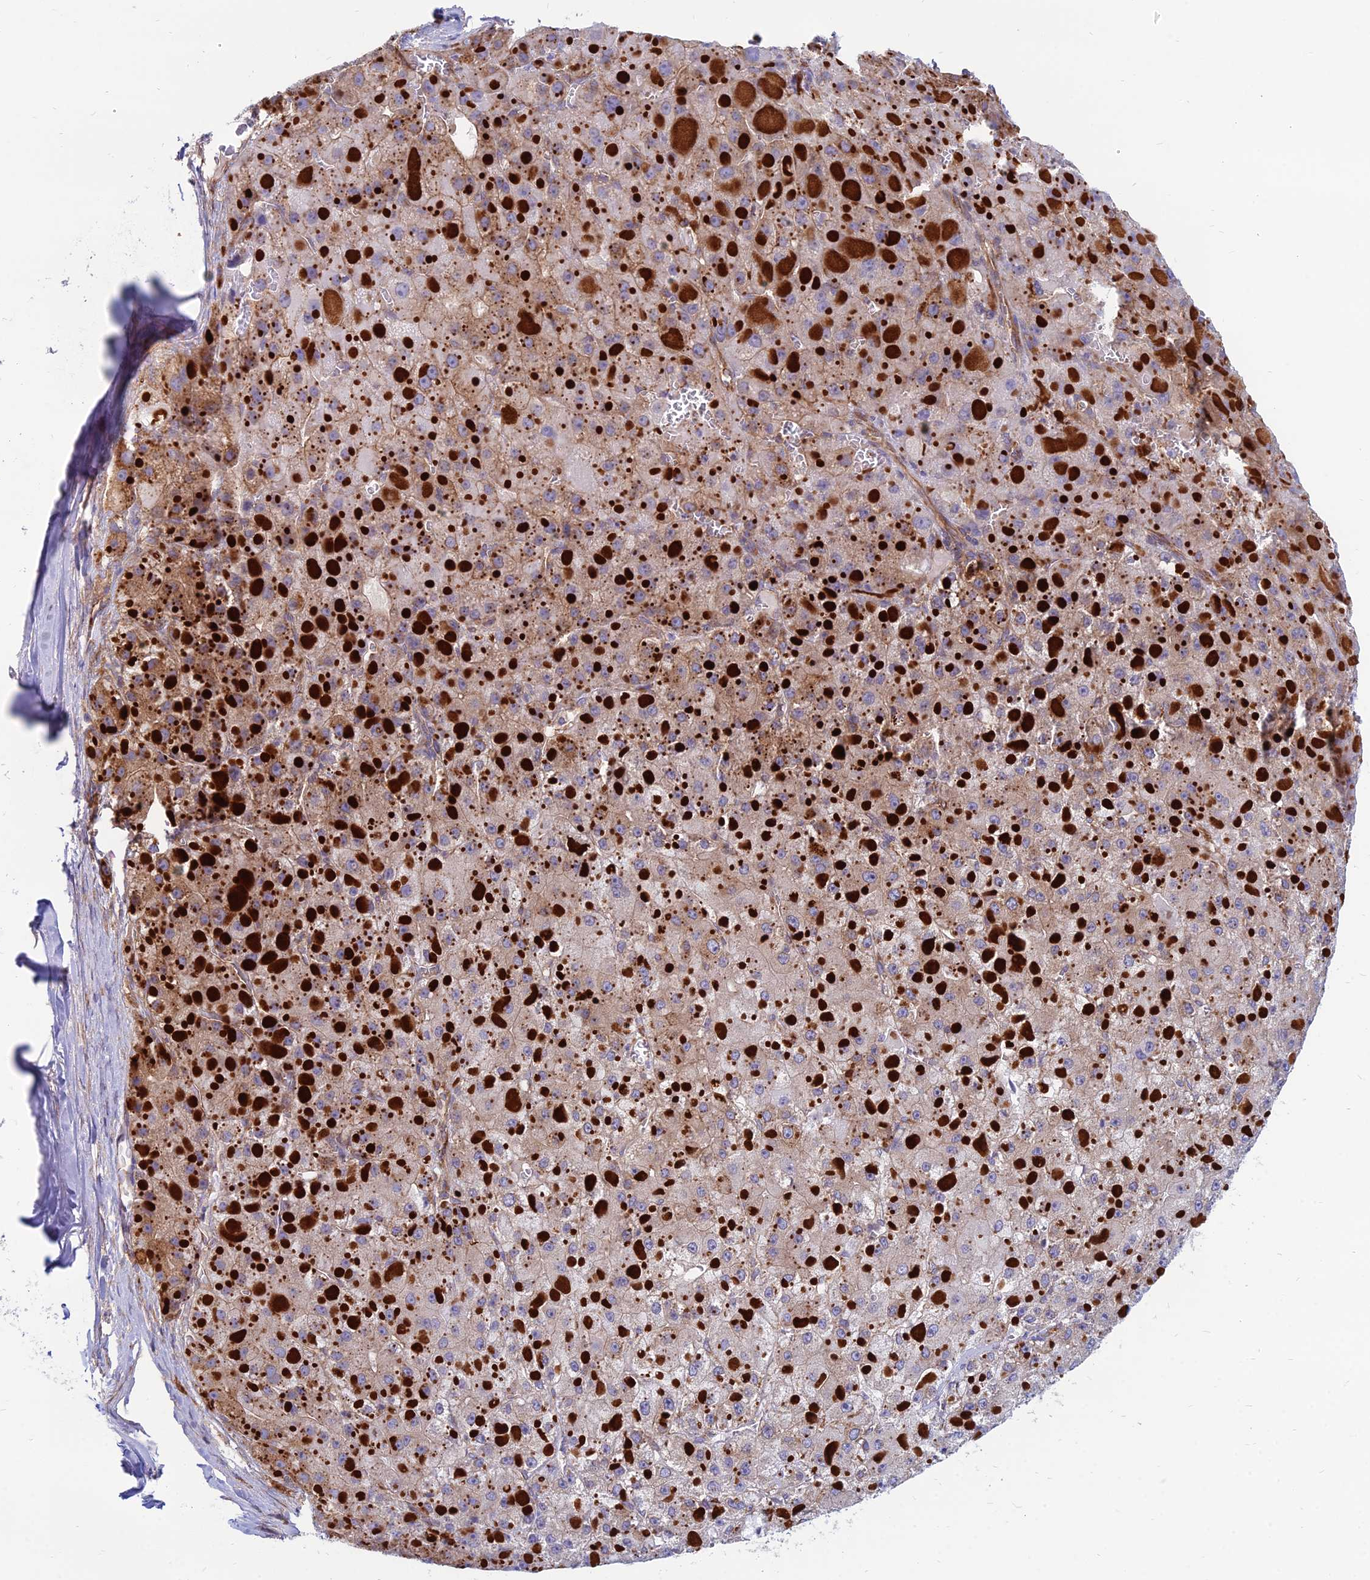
{"staining": {"intensity": "moderate", "quantity": ">75%", "location": "cytoplasmic/membranous"}, "tissue": "liver cancer", "cell_type": "Tumor cells", "image_type": "cancer", "snomed": [{"axis": "morphology", "description": "Carcinoma, Hepatocellular, NOS"}, {"axis": "topography", "description": "Liver"}], "caption": "Moderate cytoplasmic/membranous protein positivity is appreciated in approximately >75% of tumor cells in liver cancer (hepatocellular carcinoma).", "gene": "TXLNA", "patient": {"sex": "female", "age": 73}}